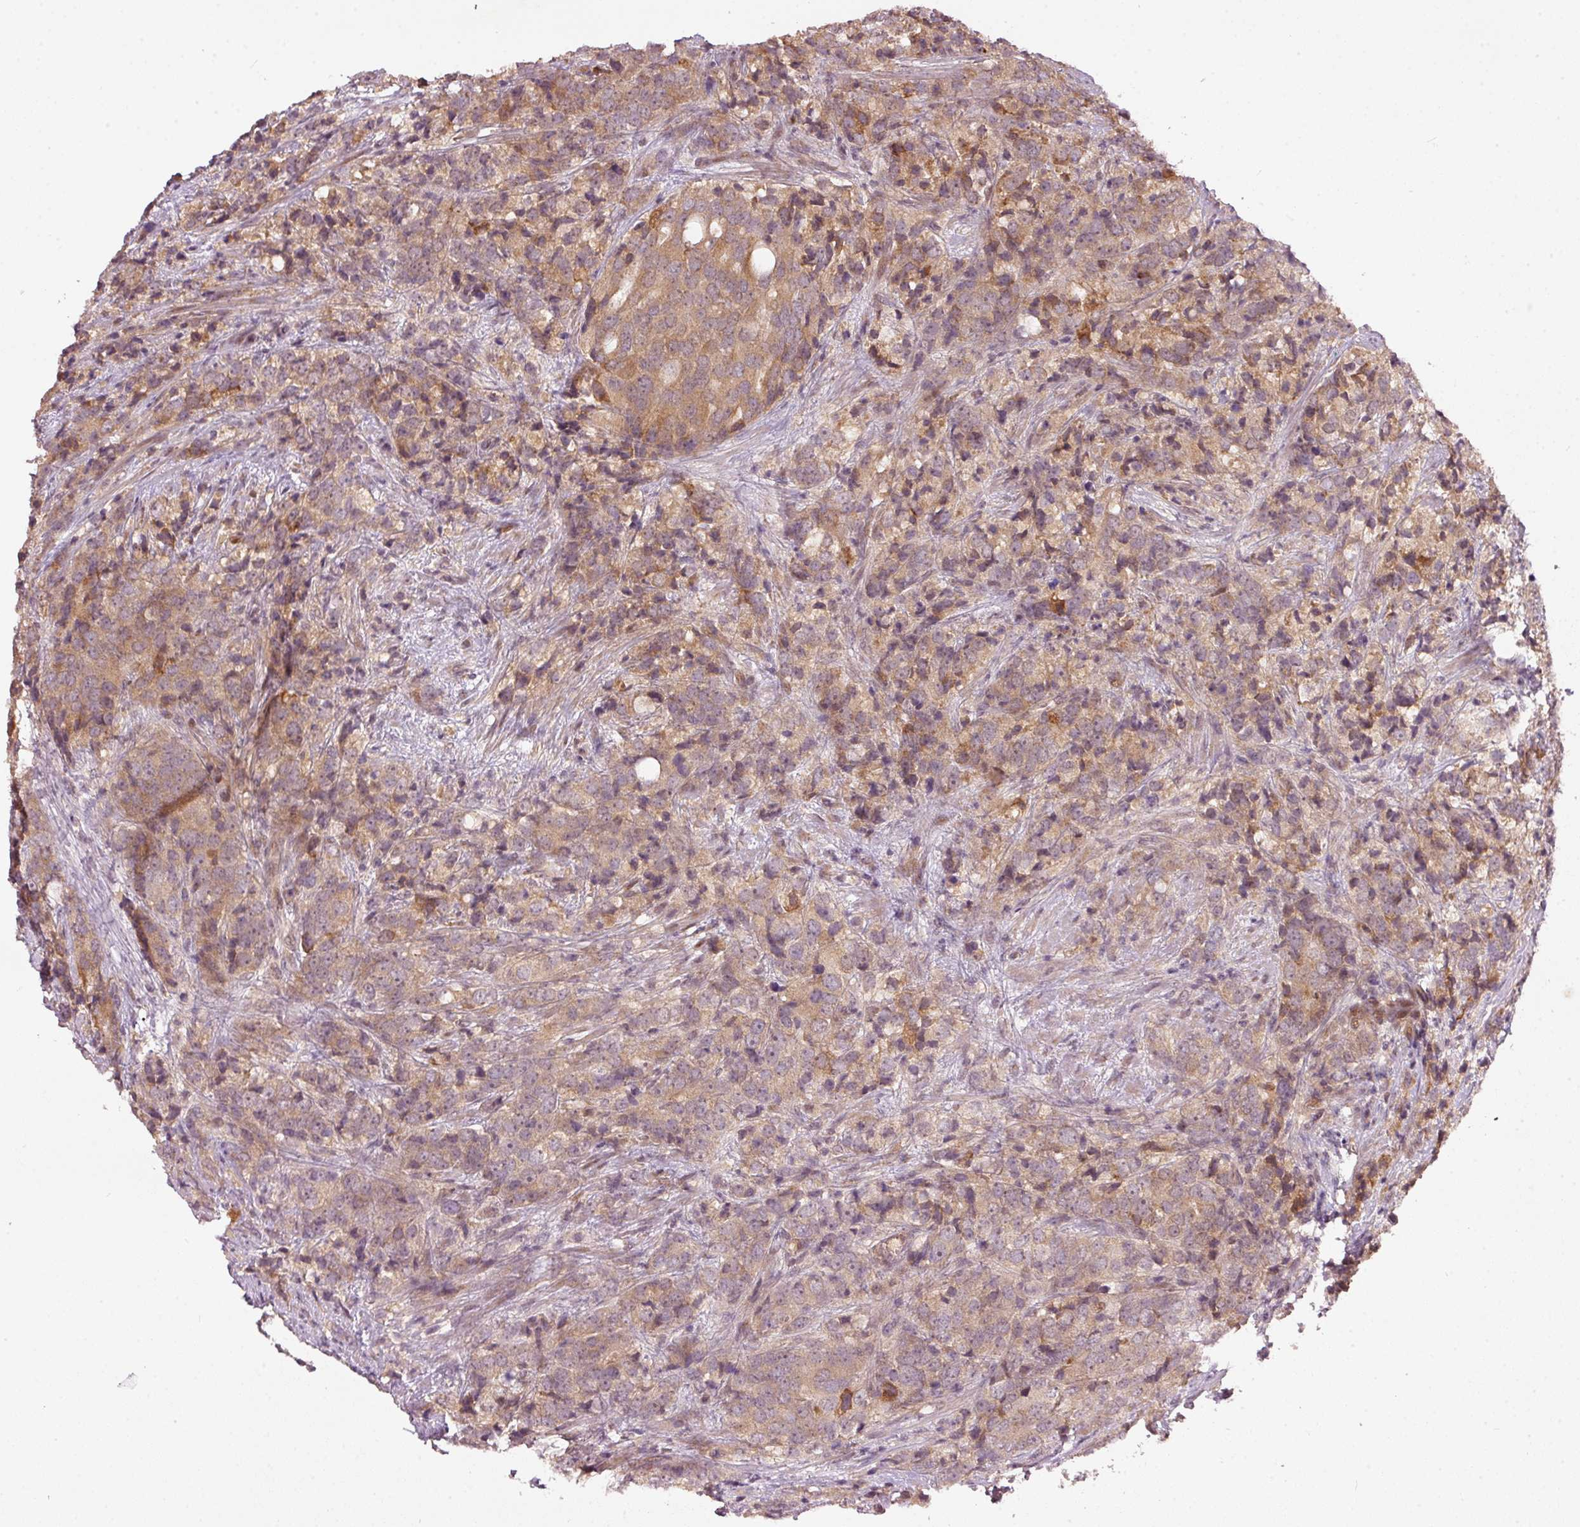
{"staining": {"intensity": "moderate", "quantity": "25%-75%", "location": "cytoplasmic/membranous"}, "tissue": "prostate cancer", "cell_type": "Tumor cells", "image_type": "cancer", "snomed": [{"axis": "morphology", "description": "Adenocarcinoma, High grade"}, {"axis": "topography", "description": "Prostate"}], "caption": "The micrograph demonstrates staining of prostate cancer, revealing moderate cytoplasmic/membranous protein expression (brown color) within tumor cells. Nuclei are stained in blue.", "gene": "PCDHB1", "patient": {"sex": "male", "age": 62}}